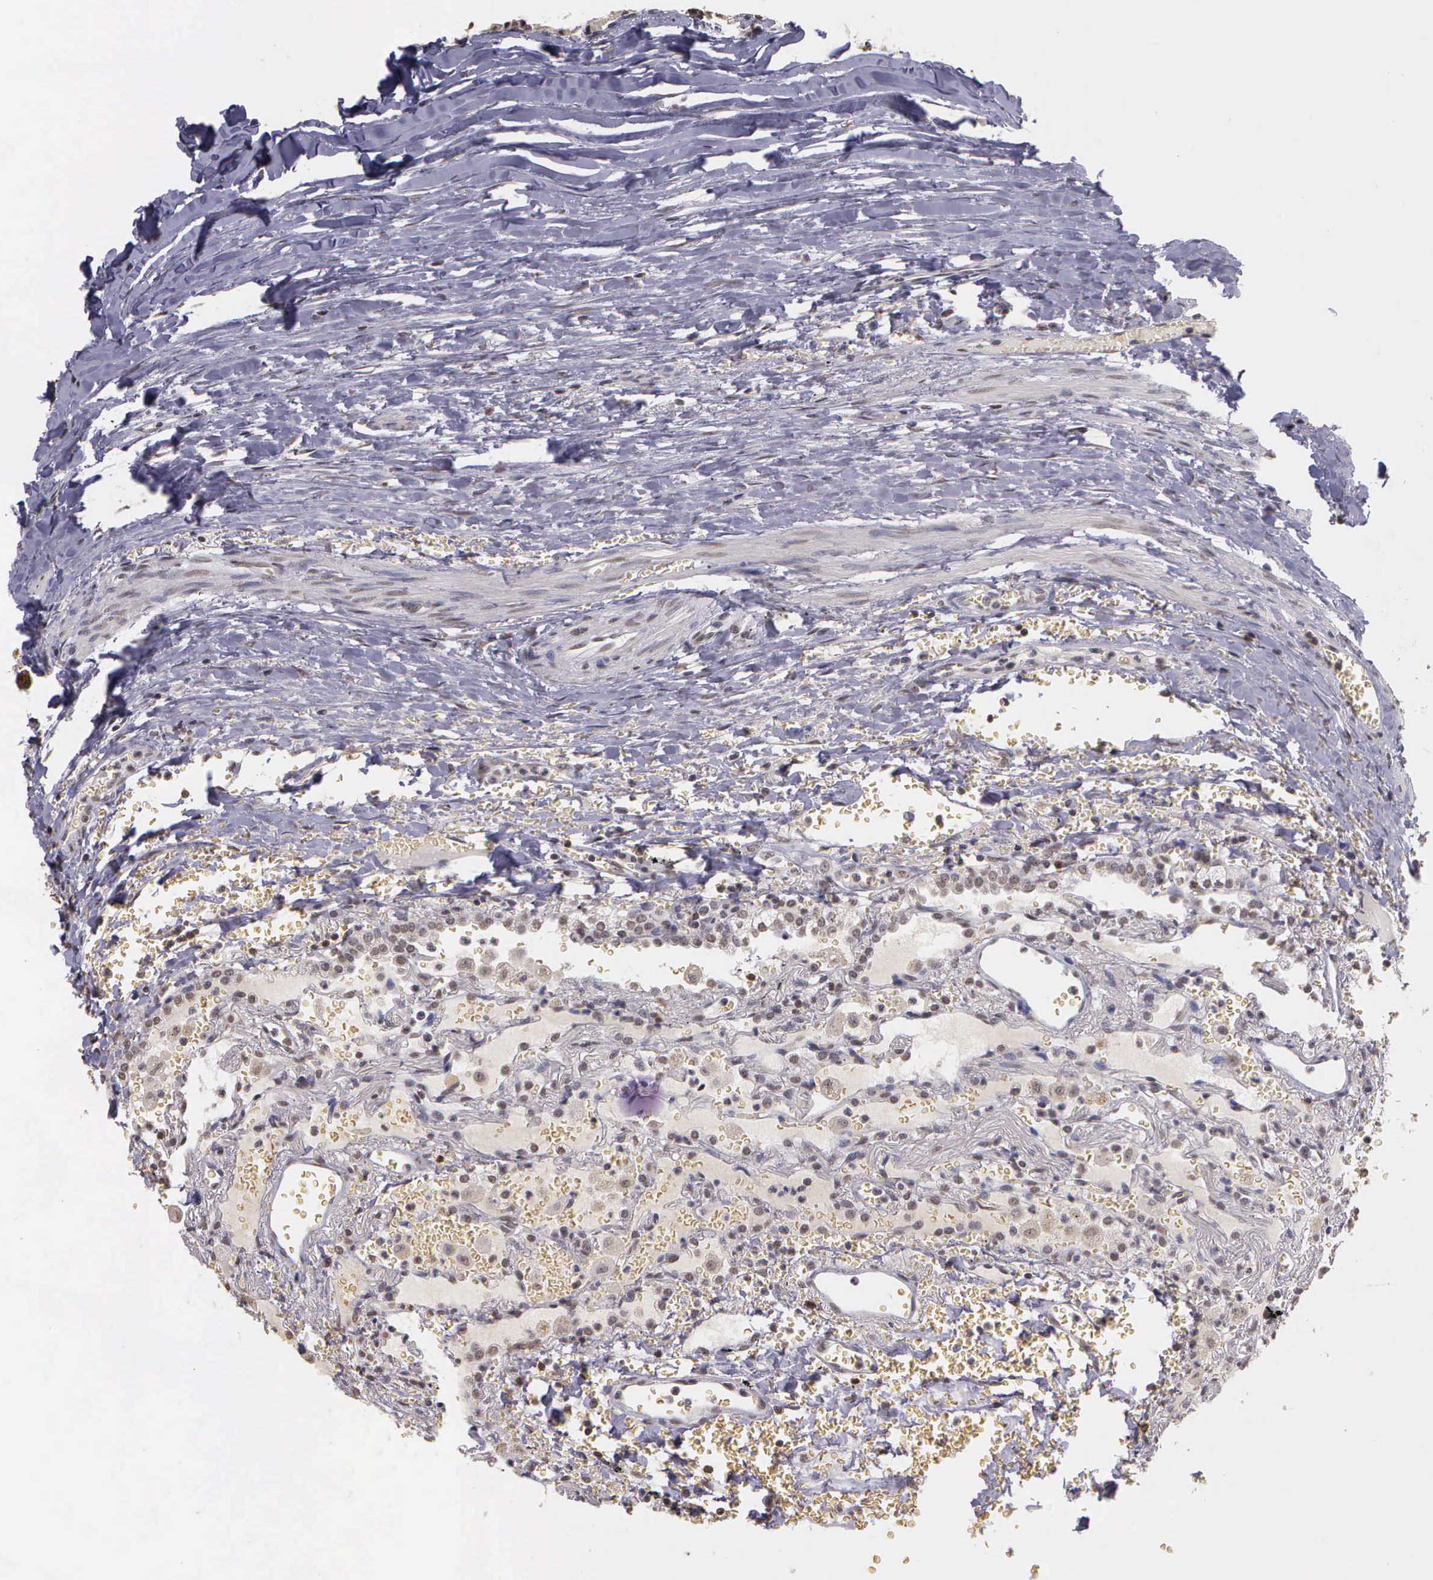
{"staining": {"intensity": "negative", "quantity": "none", "location": "none"}, "tissue": "carcinoid", "cell_type": "Tumor cells", "image_type": "cancer", "snomed": [{"axis": "morphology", "description": "Carcinoid, malignant, NOS"}, {"axis": "topography", "description": "Bronchus"}], "caption": "This is a histopathology image of IHC staining of carcinoid, which shows no staining in tumor cells.", "gene": "ARMCX5", "patient": {"sex": "male", "age": 55}}